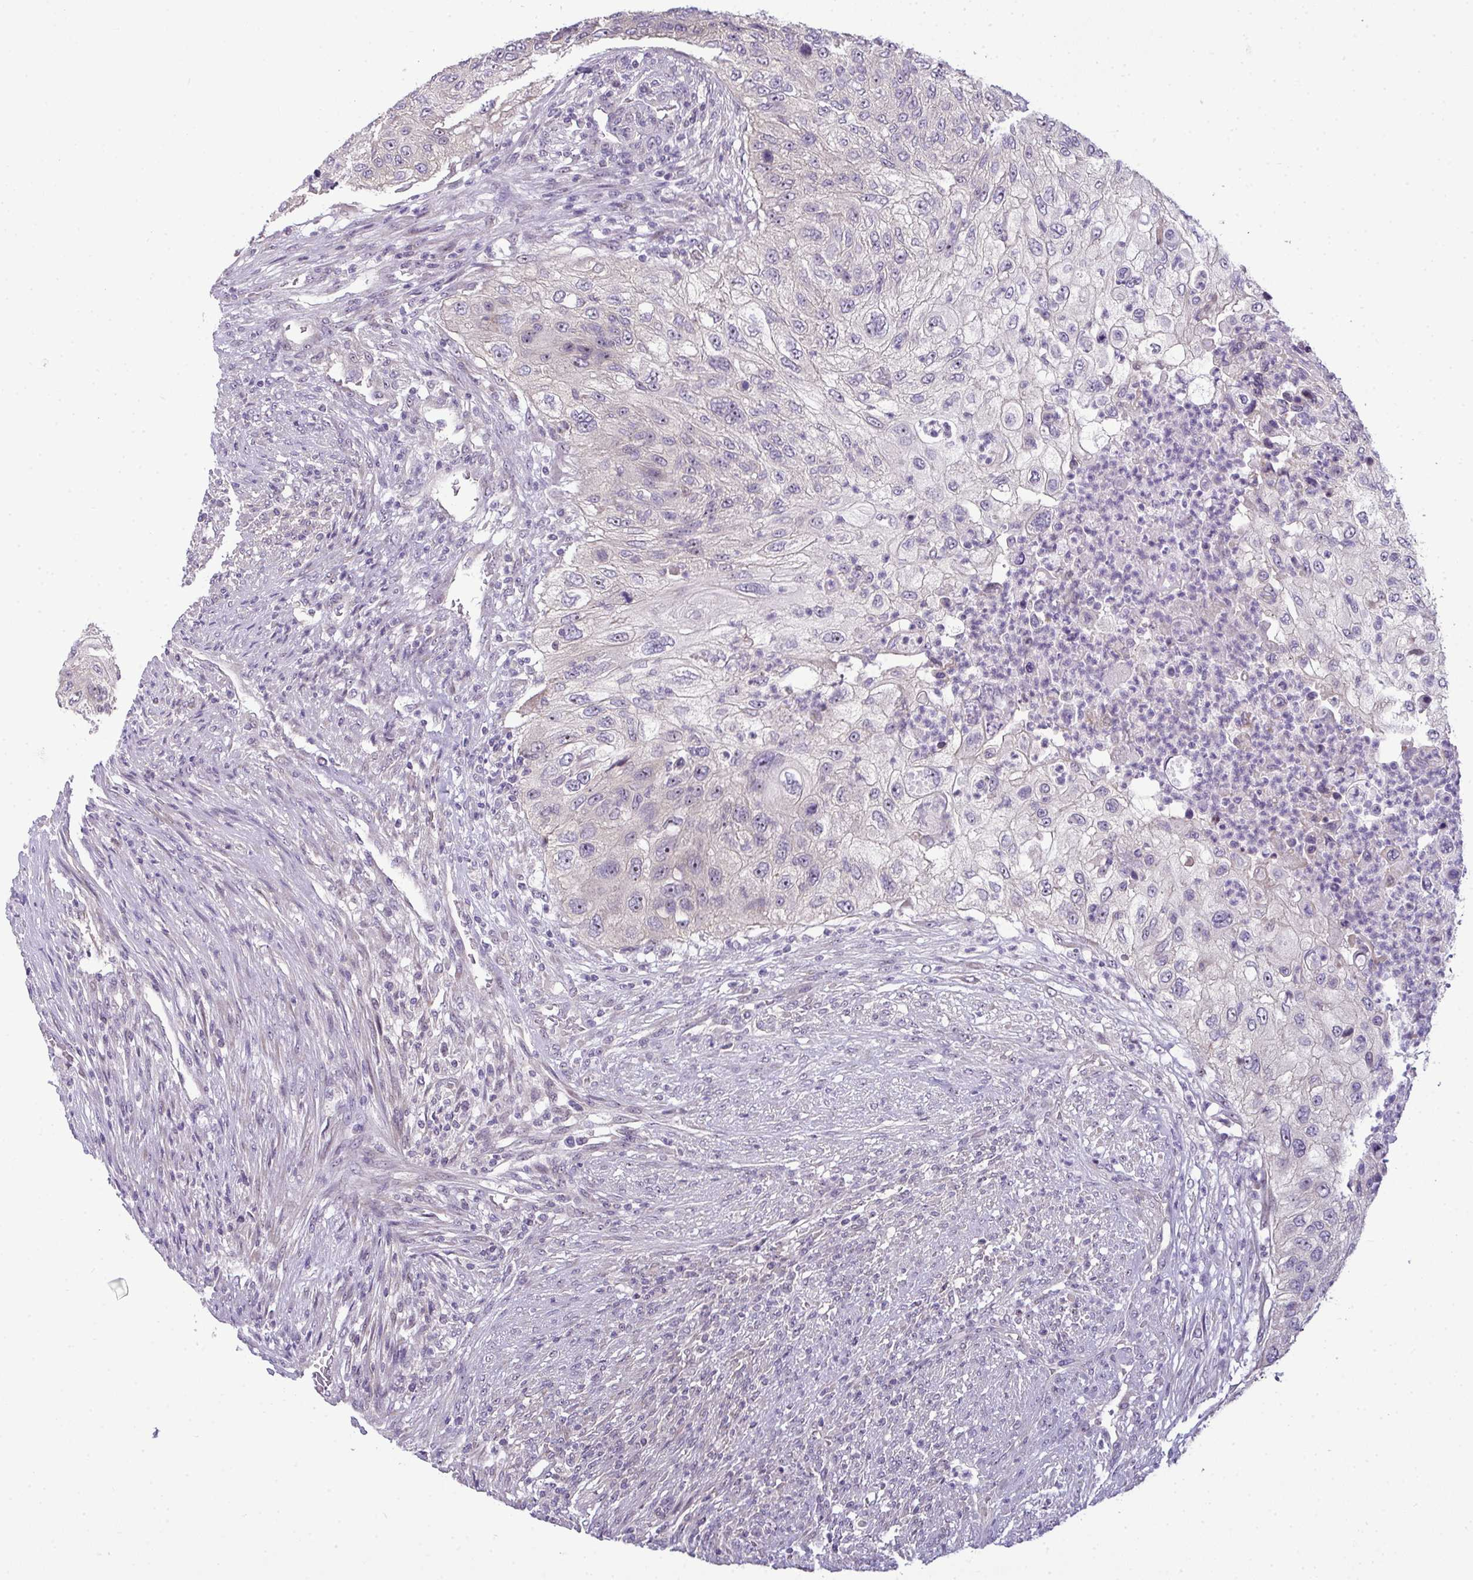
{"staining": {"intensity": "negative", "quantity": "none", "location": "none"}, "tissue": "urothelial cancer", "cell_type": "Tumor cells", "image_type": "cancer", "snomed": [{"axis": "morphology", "description": "Urothelial carcinoma, High grade"}, {"axis": "topography", "description": "Urinary bladder"}], "caption": "DAB immunohistochemical staining of human urothelial cancer exhibits no significant staining in tumor cells.", "gene": "NT5C1A", "patient": {"sex": "female", "age": 60}}